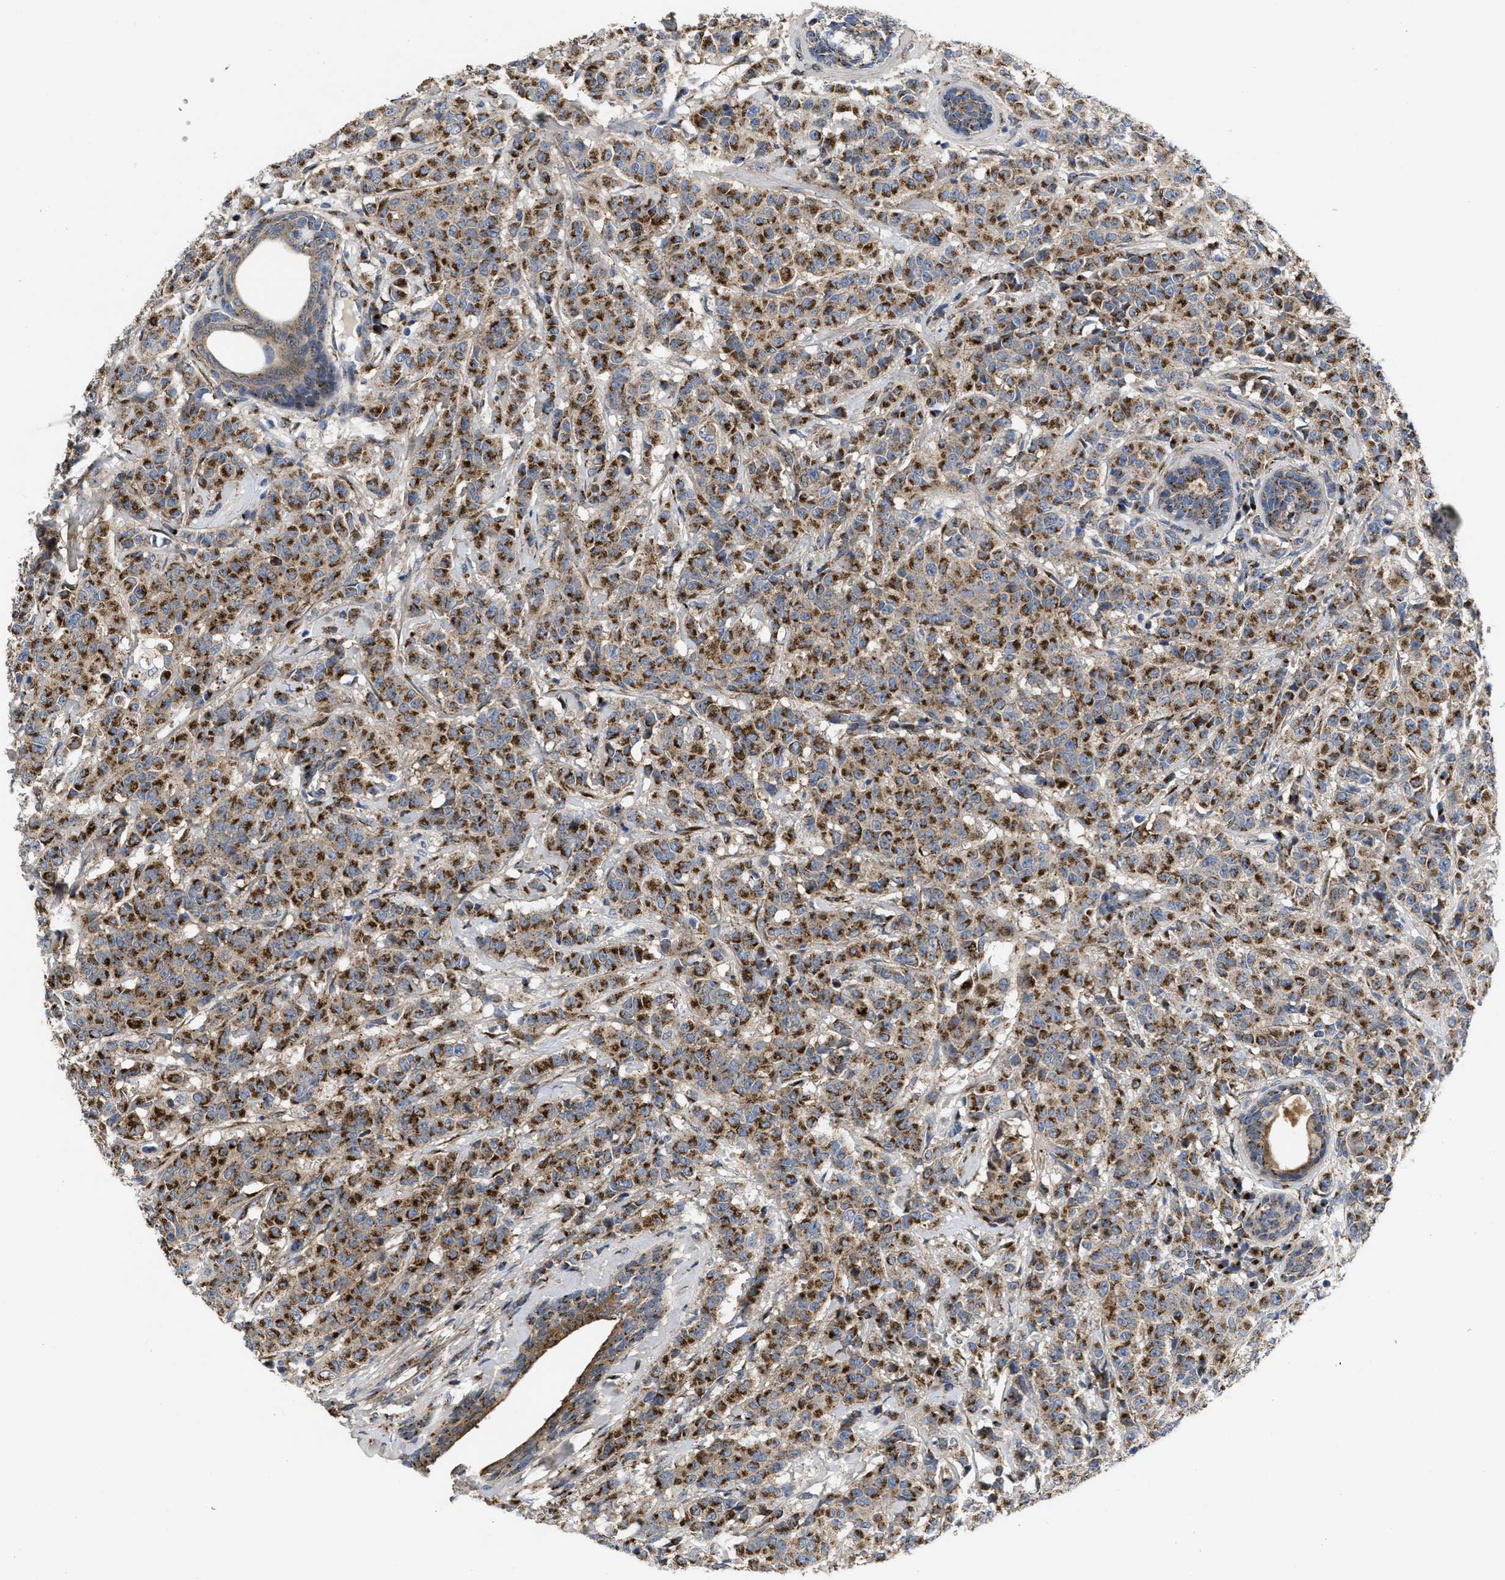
{"staining": {"intensity": "strong", "quantity": ">75%", "location": "cytoplasmic/membranous"}, "tissue": "breast cancer", "cell_type": "Tumor cells", "image_type": "cancer", "snomed": [{"axis": "morphology", "description": "Normal tissue, NOS"}, {"axis": "morphology", "description": "Duct carcinoma"}, {"axis": "topography", "description": "Breast"}], "caption": "IHC image of neoplastic tissue: breast cancer stained using immunohistochemistry shows high levels of strong protein expression localized specifically in the cytoplasmic/membranous of tumor cells, appearing as a cytoplasmic/membranous brown color.", "gene": "ZNF70", "patient": {"sex": "female", "age": 40}}